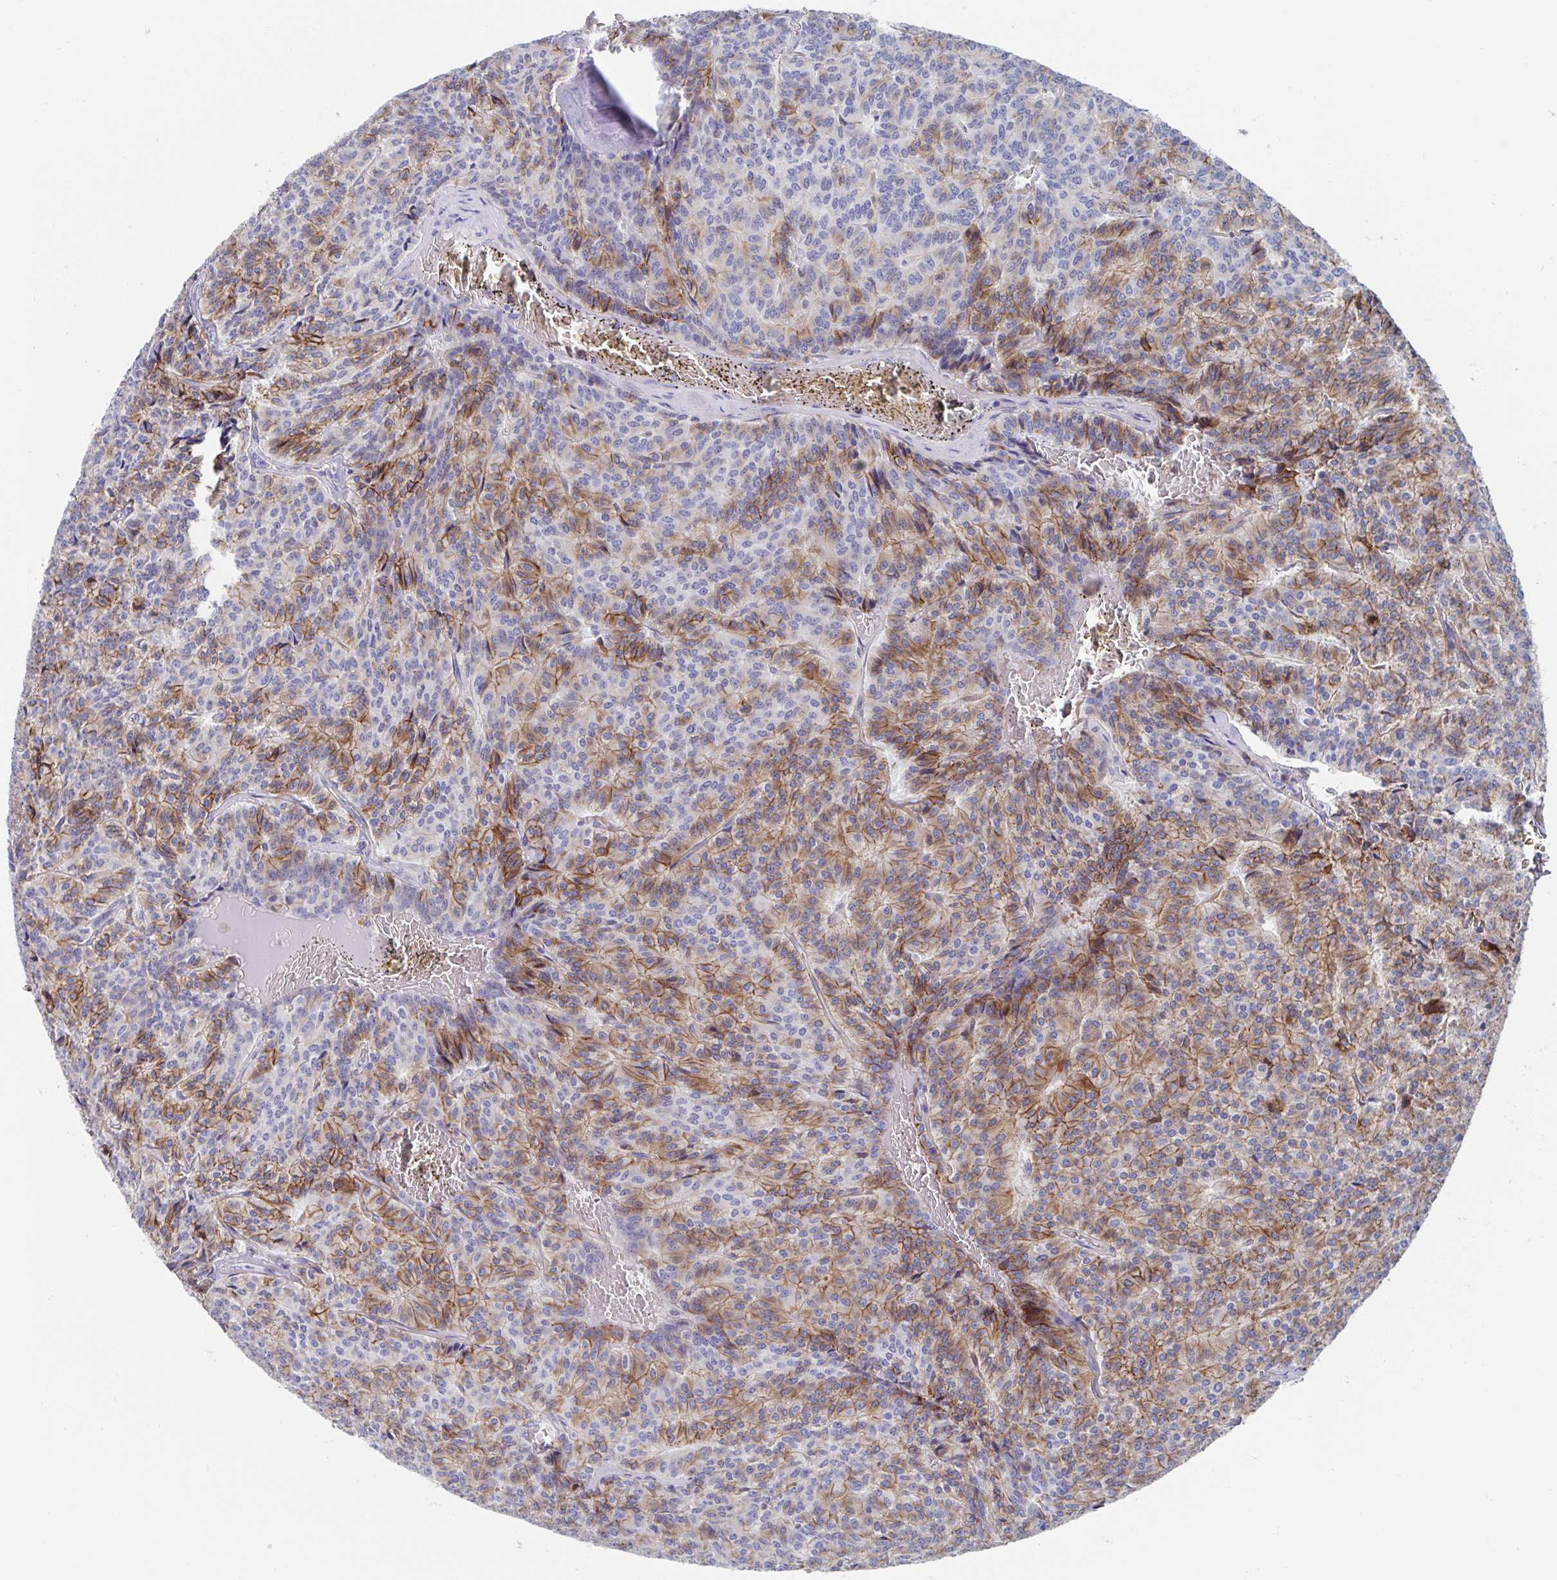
{"staining": {"intensity": "moderate", "quantity": "25%-75%", "location": "cytoplasmic/membranous"}, "tissue": "carcinoid", "cell_type": "Tumor cells", "image_type": "cancer", "snomed": [{"axis": "morphology", "description": "Carcinoid, malignant, NOS"}, {"axis": "topography", "description": "Lung"}], "caption": "Human malignant carcinoid stained with a protein marker shows moderate staining in tumor cells.", "gene": "CDH2", "patient": {"sex": "male", "age": 70}}